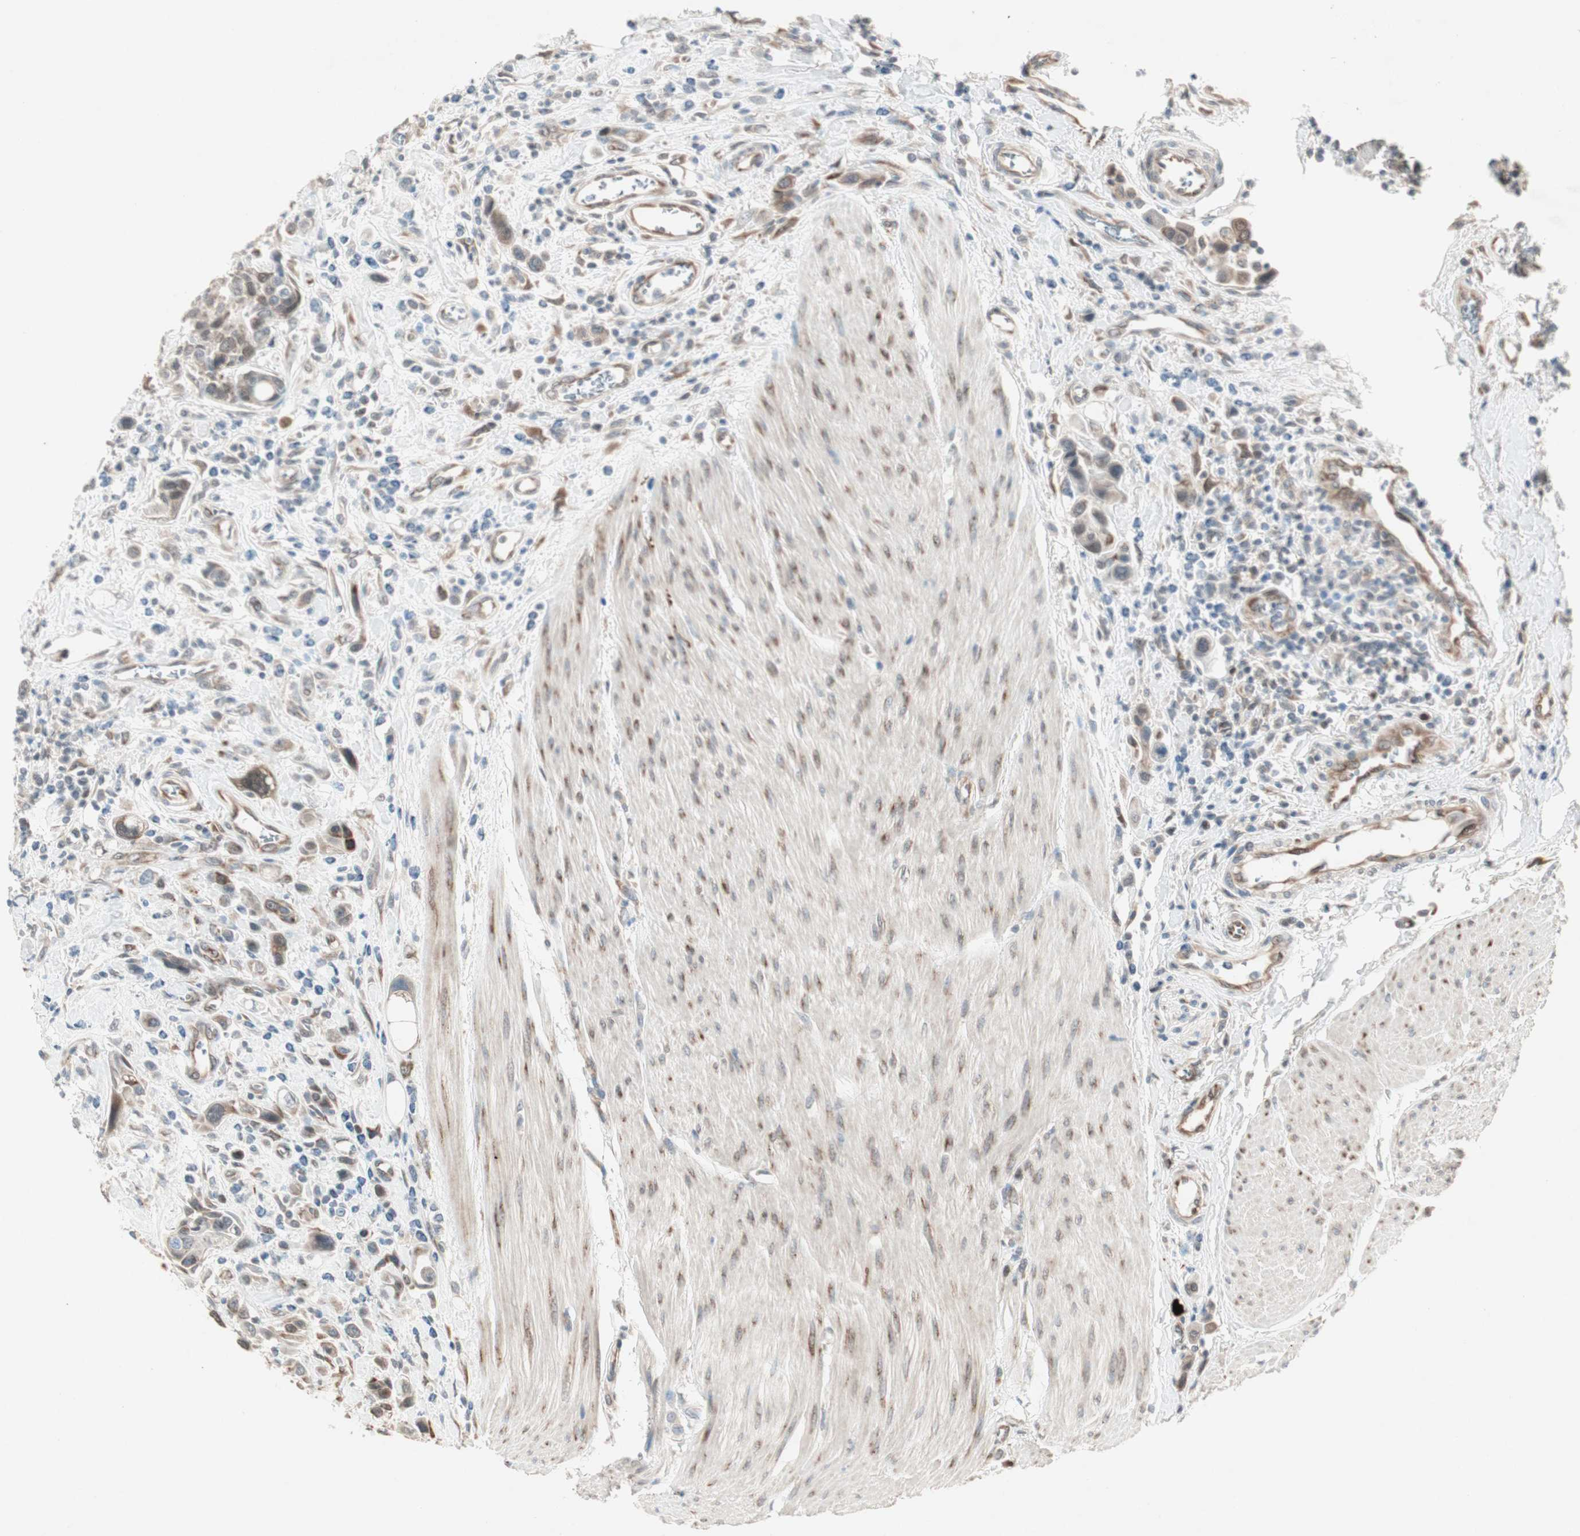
{"staining": {"intensity": "moderate", "quantity": ">75%", "location": "cytoplasmic/membranous,nuclear"}, "tissue": "urothelial cancer", "cell_type": "Tumor cells", "image_type": "cancer", "snomed": [{"axis": "morphology", "description": "Urothelial carcinoma, High grade"}, {"axis": "topography", "description": "Urinary bladder"}], "caption": "A brown stain highlights moderate cytoplasmic/membranous and nuclear expression of a protein in human urothelial cancer tumor cells.", "gene": "ZNF37A", "patient": {"sex": "male", "age": 50}}